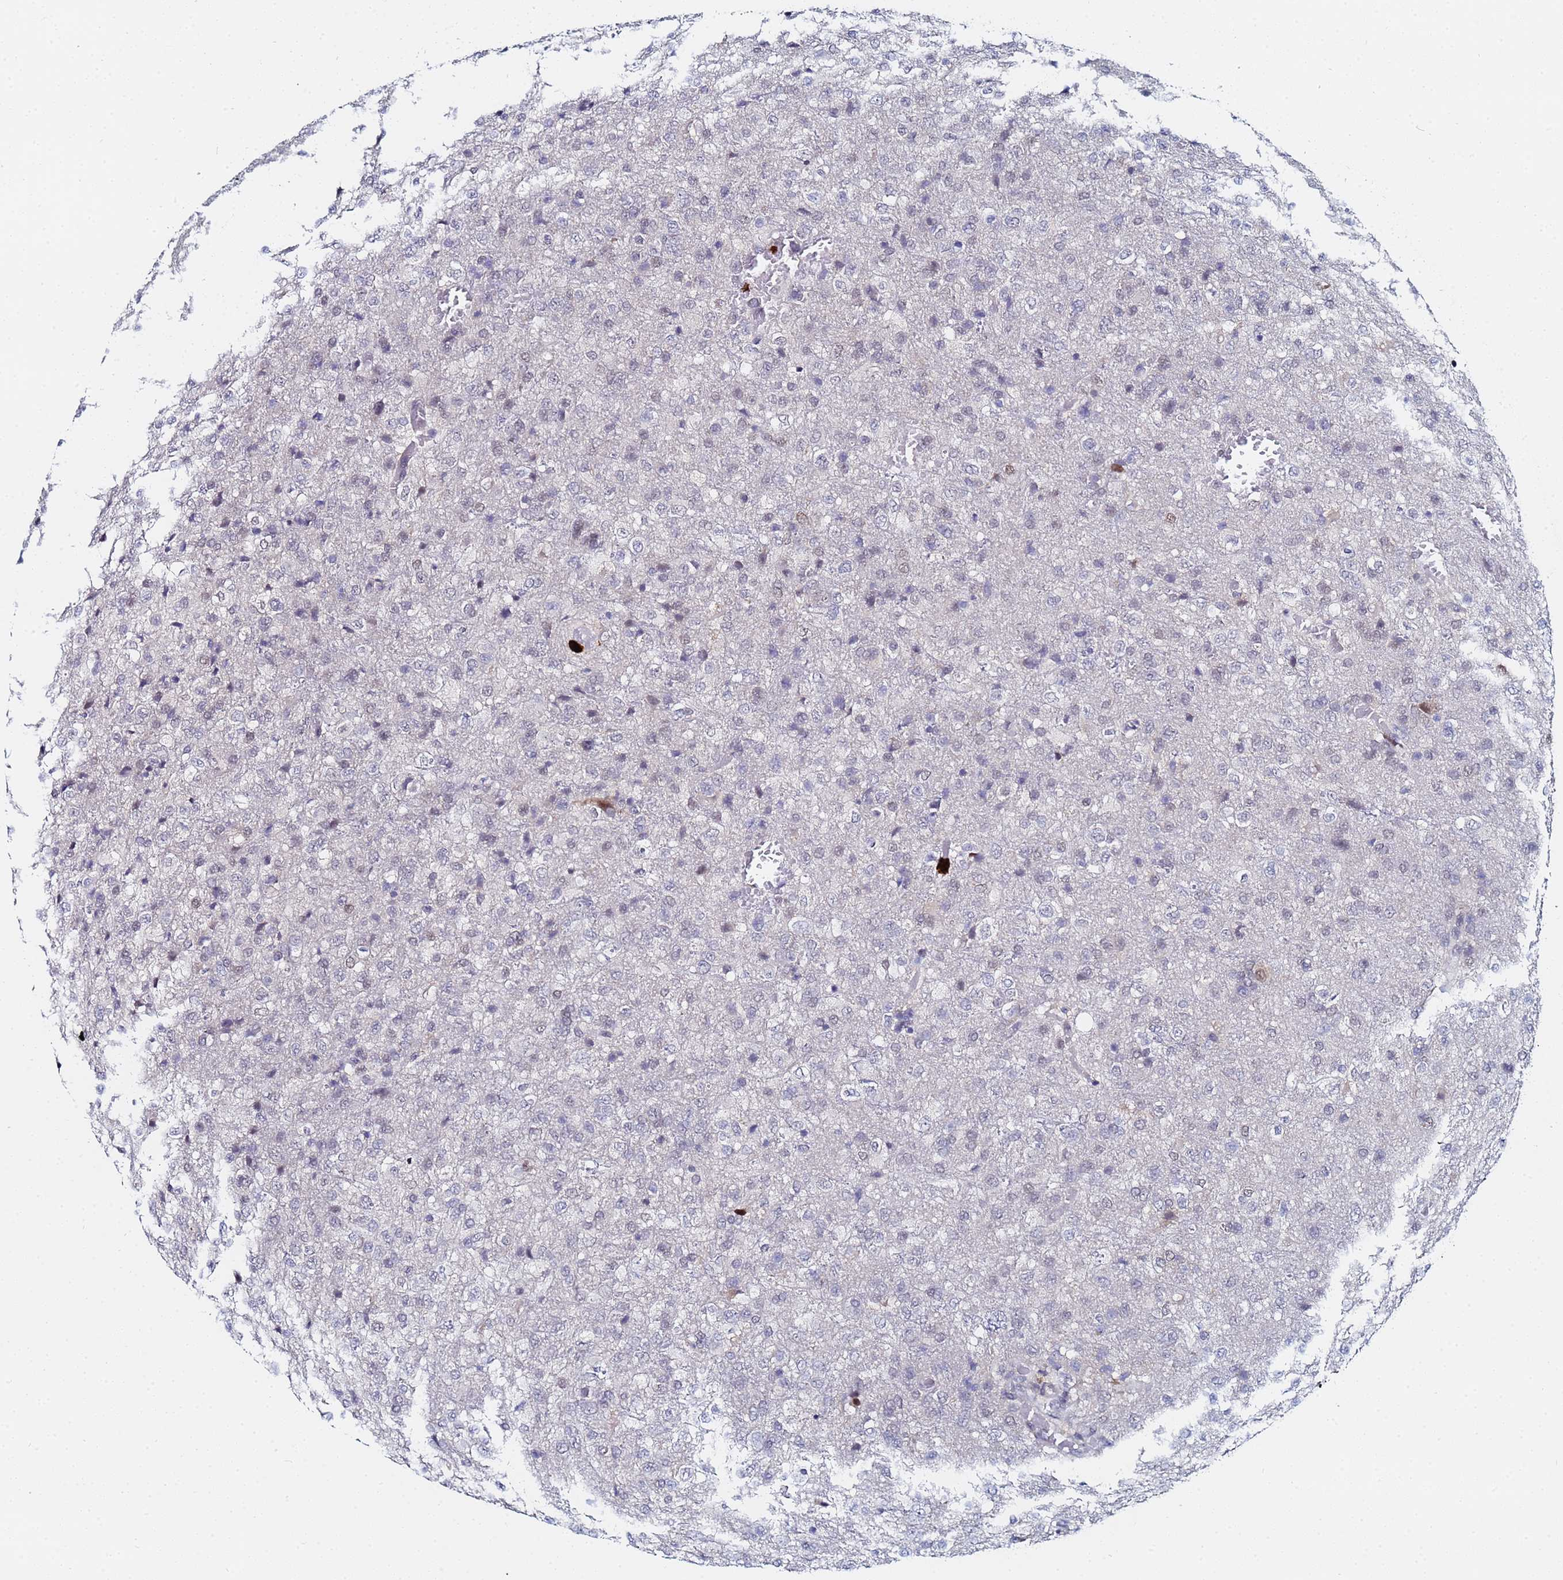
{"staining": {"intensity": "negative", "quantity": "none", "location": "none"}, "tissue": "glioma", "cell_type": "Tumor cells", "image_type": "cancer", "snomed": [{"axis": "morphology", "description": "Glioma, malignant, High grade"}, {"axis": "topography", "description": "Brain"}], "caption": "IHC of glioma reveals no expression in tumor cells.", "gene": "MTCL1", "patient": {"sex": "female", "age": 74}}